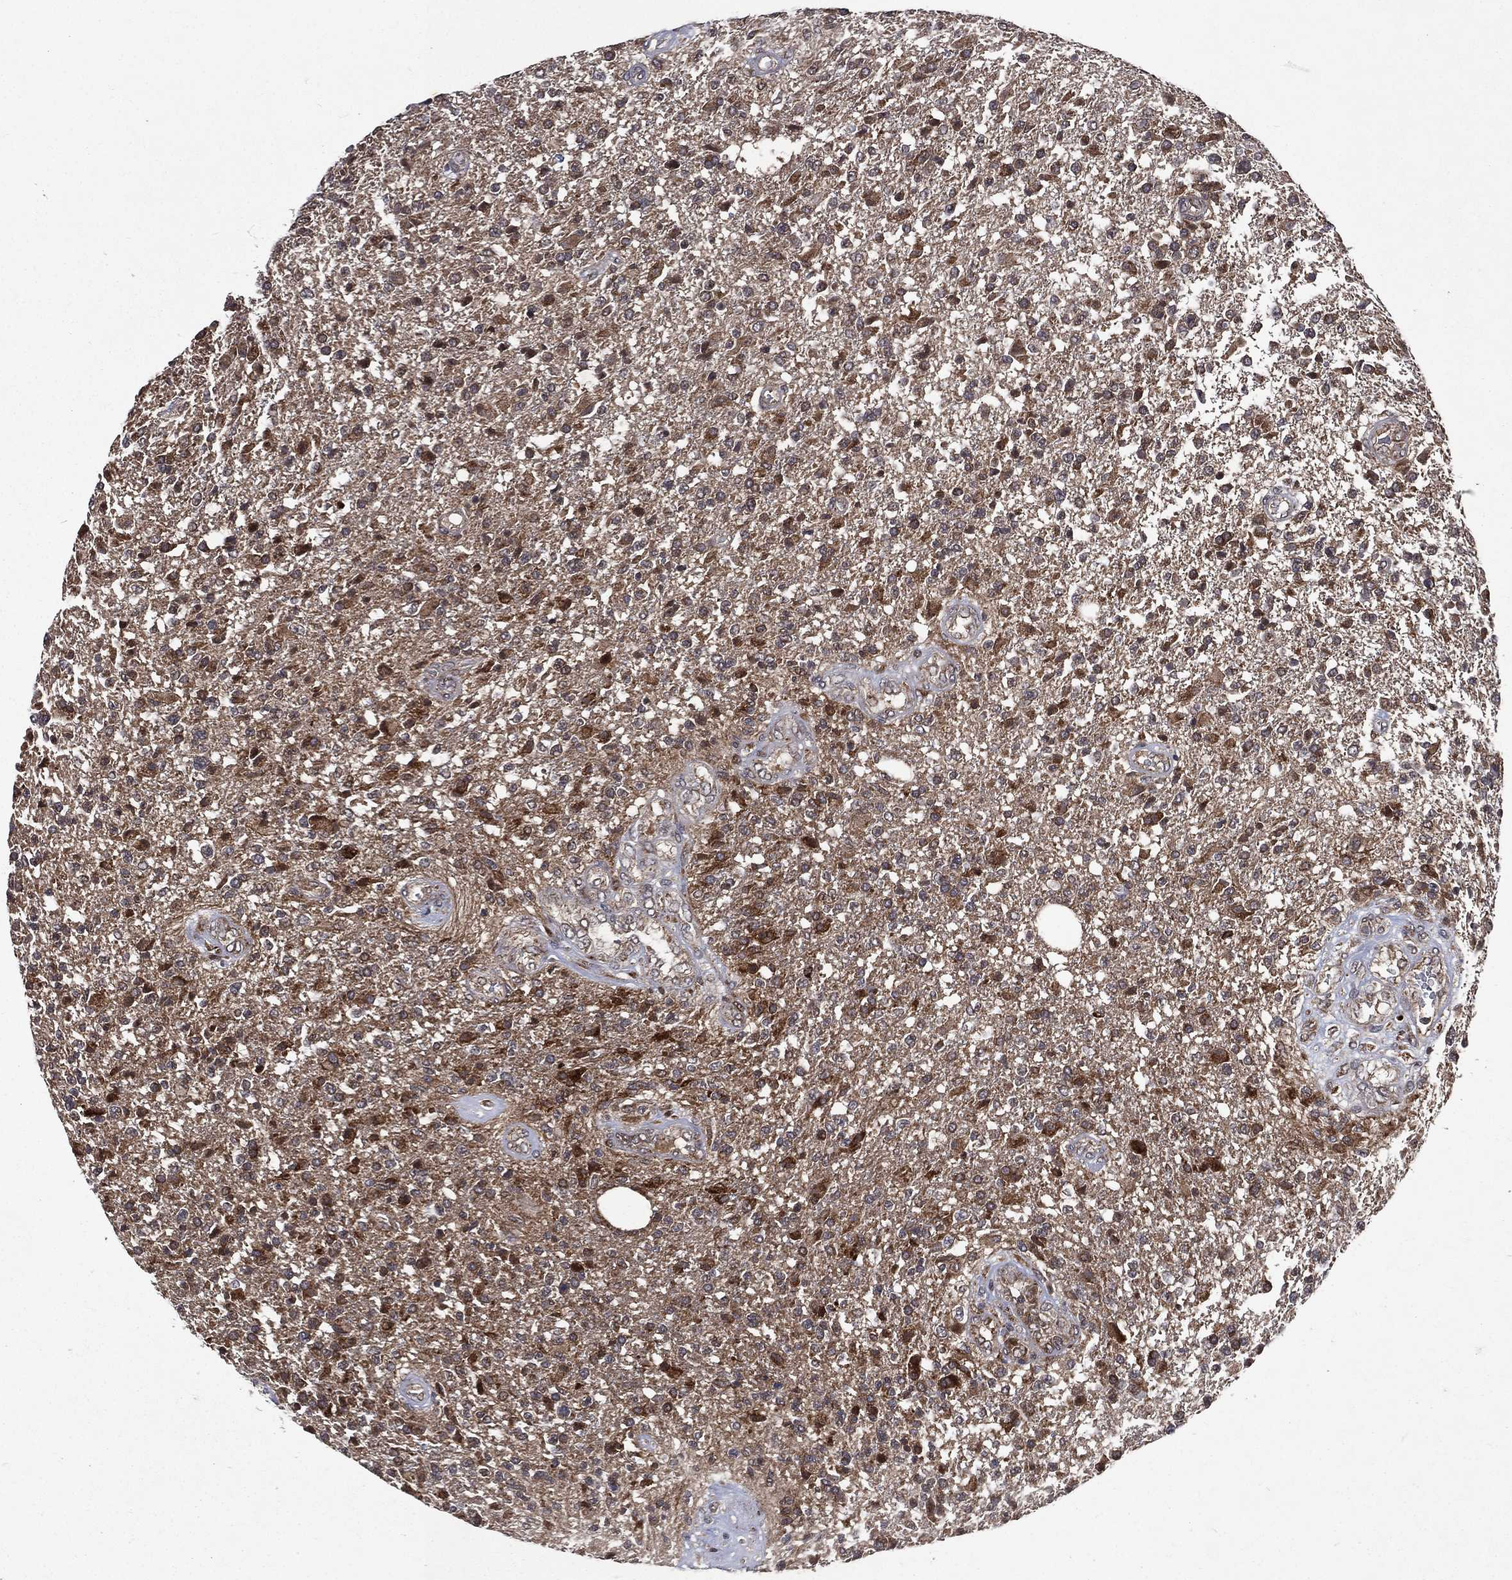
{"staining": {"intensity": "strong", "quantity": "25%-75%", "location": "cytoplasmic/membranous,nuclear"}, "tissue": "glioma", "cell_type": "Tumor cells", "image_type": "cancer", "snomed": [{"axis": "morphology", "description": "Glioma, malignant, High grade"}, {"axis": "topography", "description": "Brain"}], "caption": "Immunohistochemical staining of glioma demonstrates high levels of strong cytoplasmic/membranous and nuclear expression in about 25%-75% of tumor cells. The protein is shown in brown color, while the nuclei are stained blue.", "gene": "RAB11FIP4", "patient": {"sex": "male", "age": 56}}